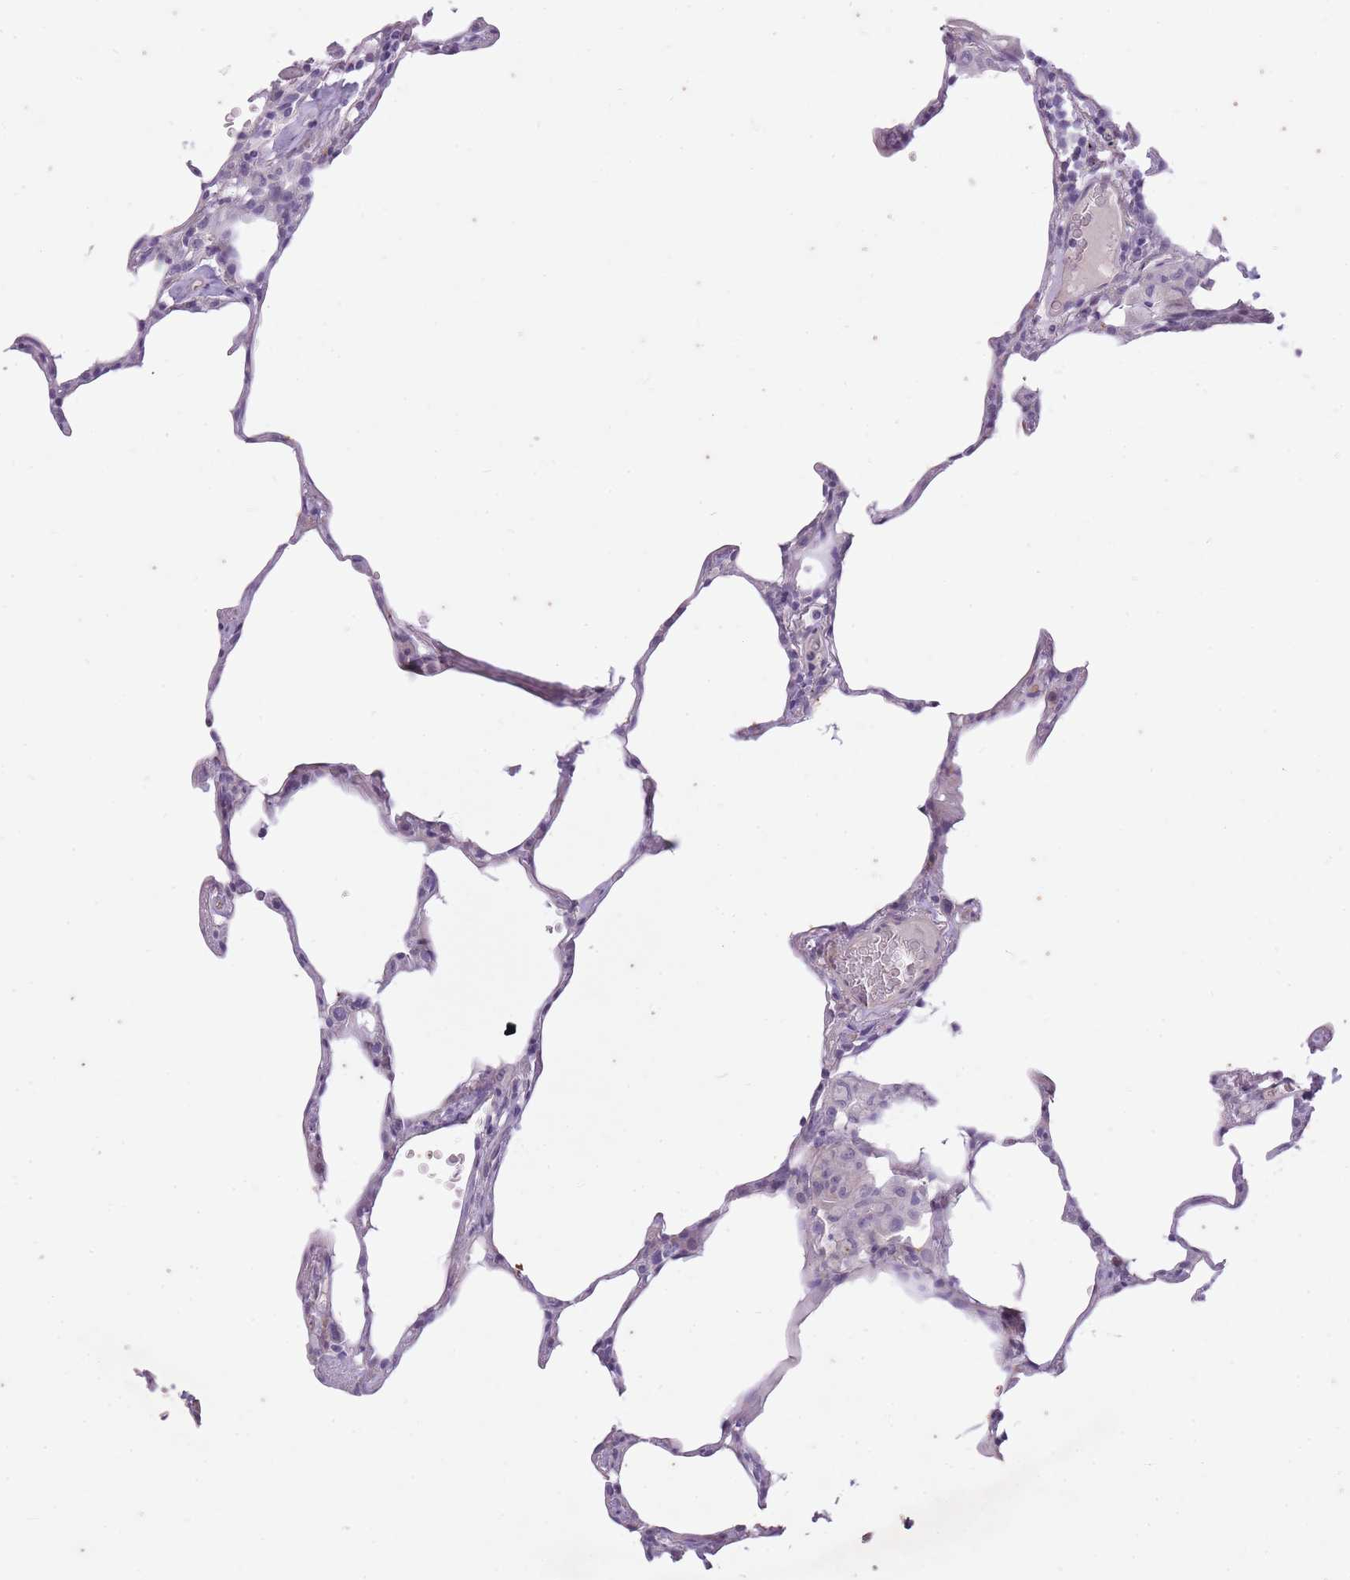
{"staining": {"intensity": "negative", "quantity": "none", "location": "none"}, "tissue": "lung", "cell_type": "Alveolar cells", "image_type": "normal", "snomed": [{"axis": "morphology", "description": "Normal tissue, NOS"}, {"axis": "topography", "description": "Lung"}], "caption": "IHC image of normal human lung stained for a protein (brown), which reveals no staining in alveolar cells. (IHC, brightfield microscopy, high magnification).", "gene": "CNTNAP3B", "patient": {"sex": "female", "age": 57}}